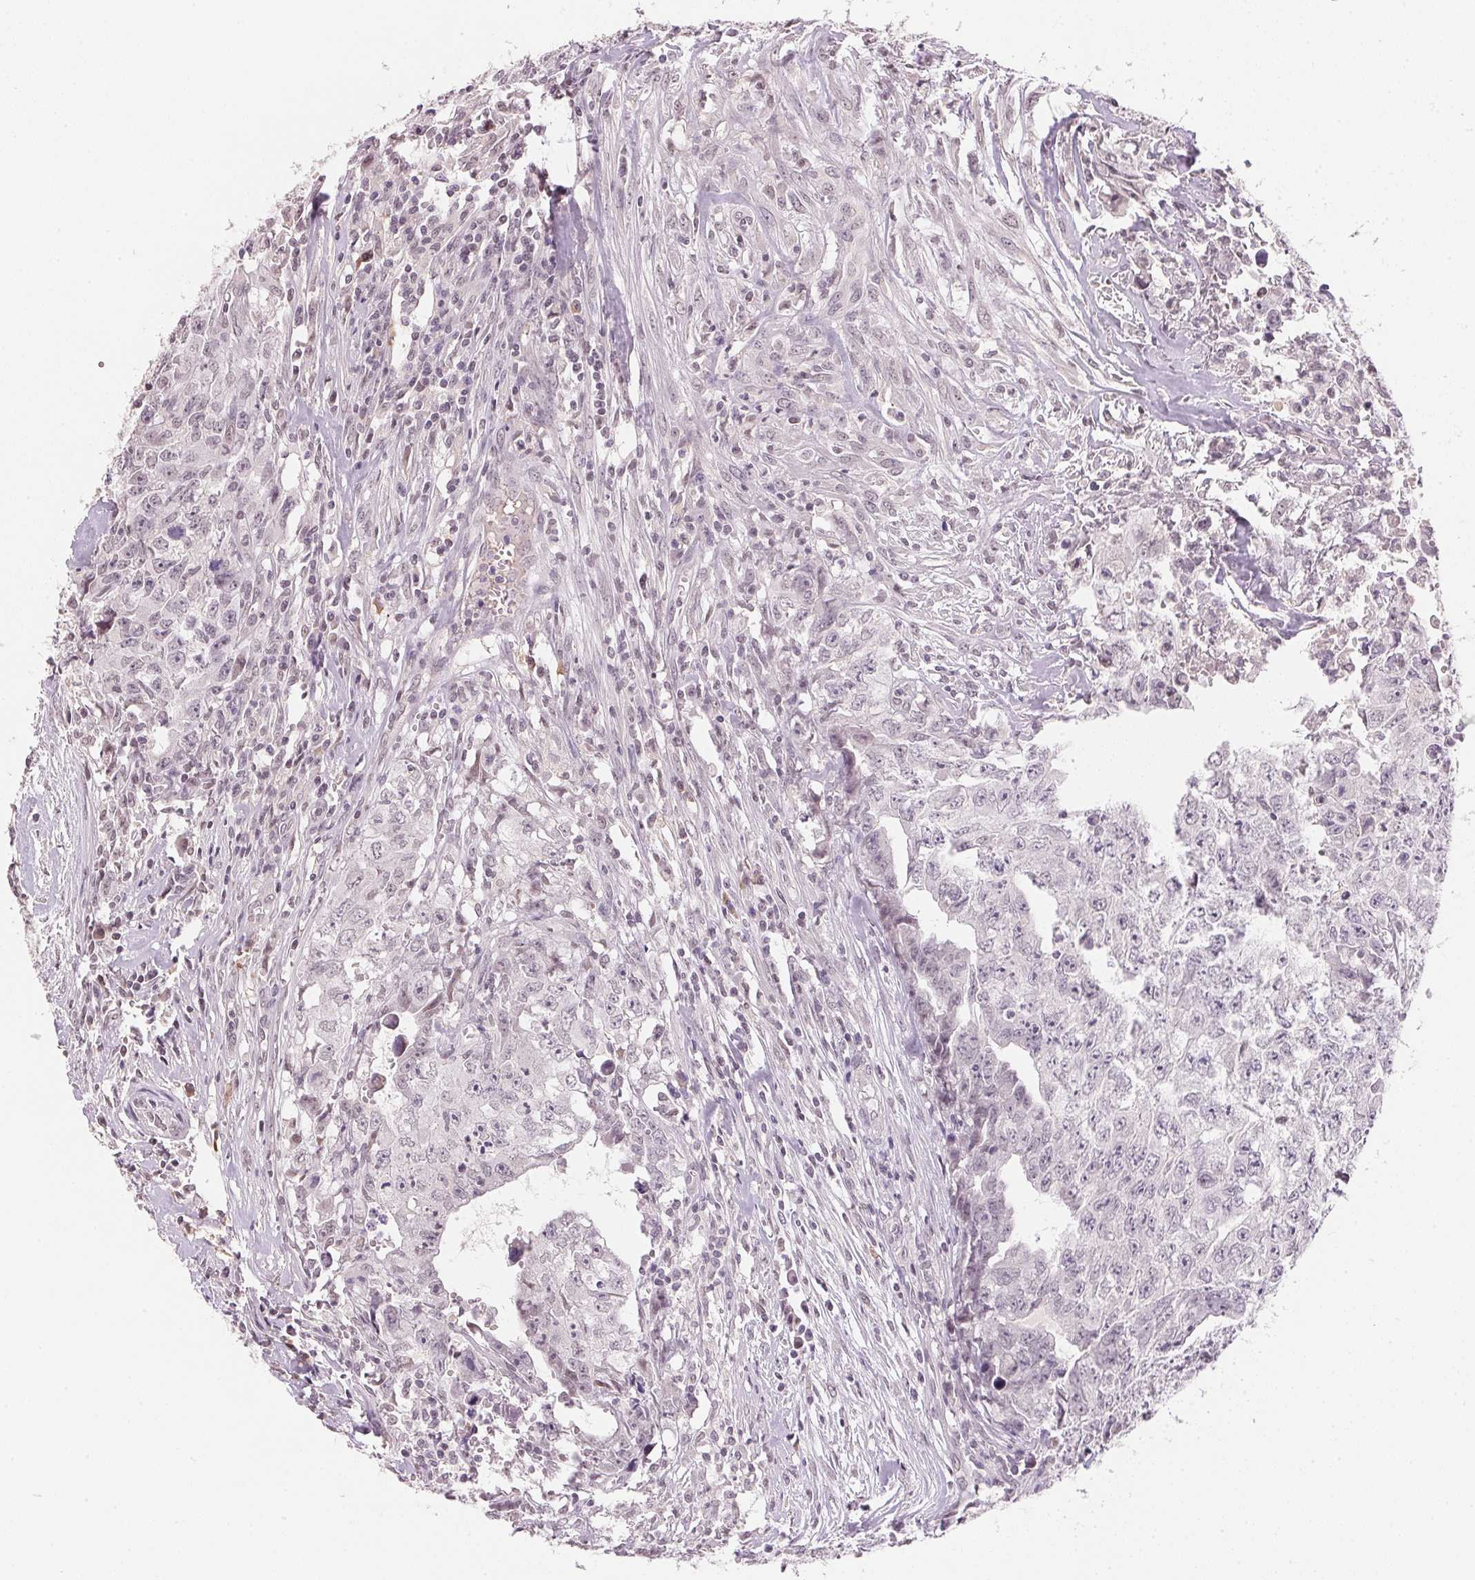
{"staining": {"intensity": "negative", "quantity": "none", "location": "none"}, "tissue": "testis cancer", "cell_type": "Tumor cells", "image_type": "cancer", "snomed": [{"axis": "morphology", "description": "Carcinoma, Embryonal, NOS"}, {"axis": "morphology", "description": "Teratoma, malignant, NOS"}, {"axis": "topography", "description": "Testis"}], "caption": "IHC of human testis cancer (malignant teratoma) exhibits no positivity in tumor cells.", "gene": "FNDC4", "patient": {"sex": "male", "age": 24}}